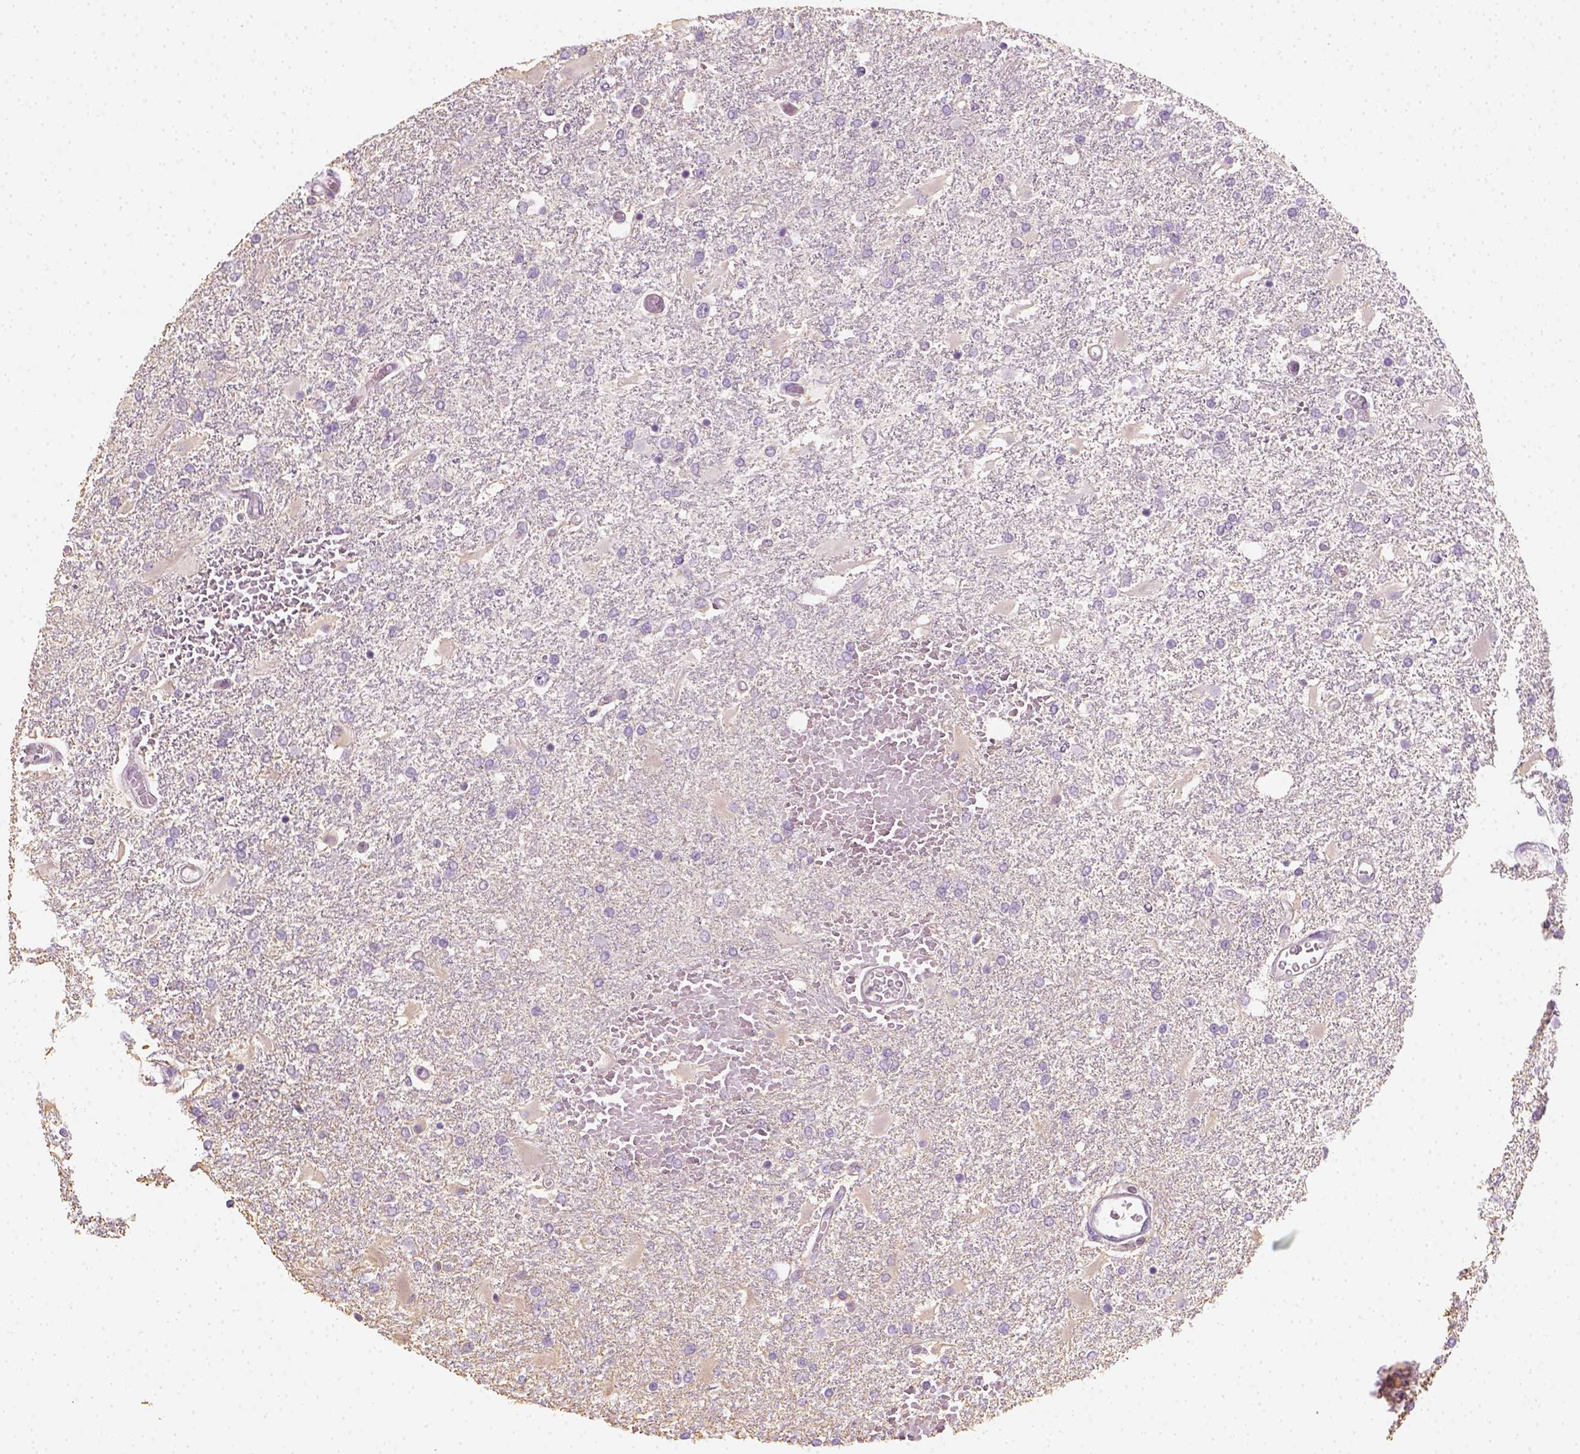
{"staining": {"intensity": "negative", "quantity": "none", "location": "none"}, "tissue": "glioma", "cell_type": "Tumor cells", "image_type": "cancer", "snomed": [{"axis": "morphology", "description": "Glioma, malignant, High grade"}, {"axis": "topography", "description": "Cerebral cortex"}], "caption": "IHC of human malignant glioma (high-grade) demonstrates no positivity in tumor cells.", "gene": "EPHB1", "patient": {"sex": "male", "age": 79}}